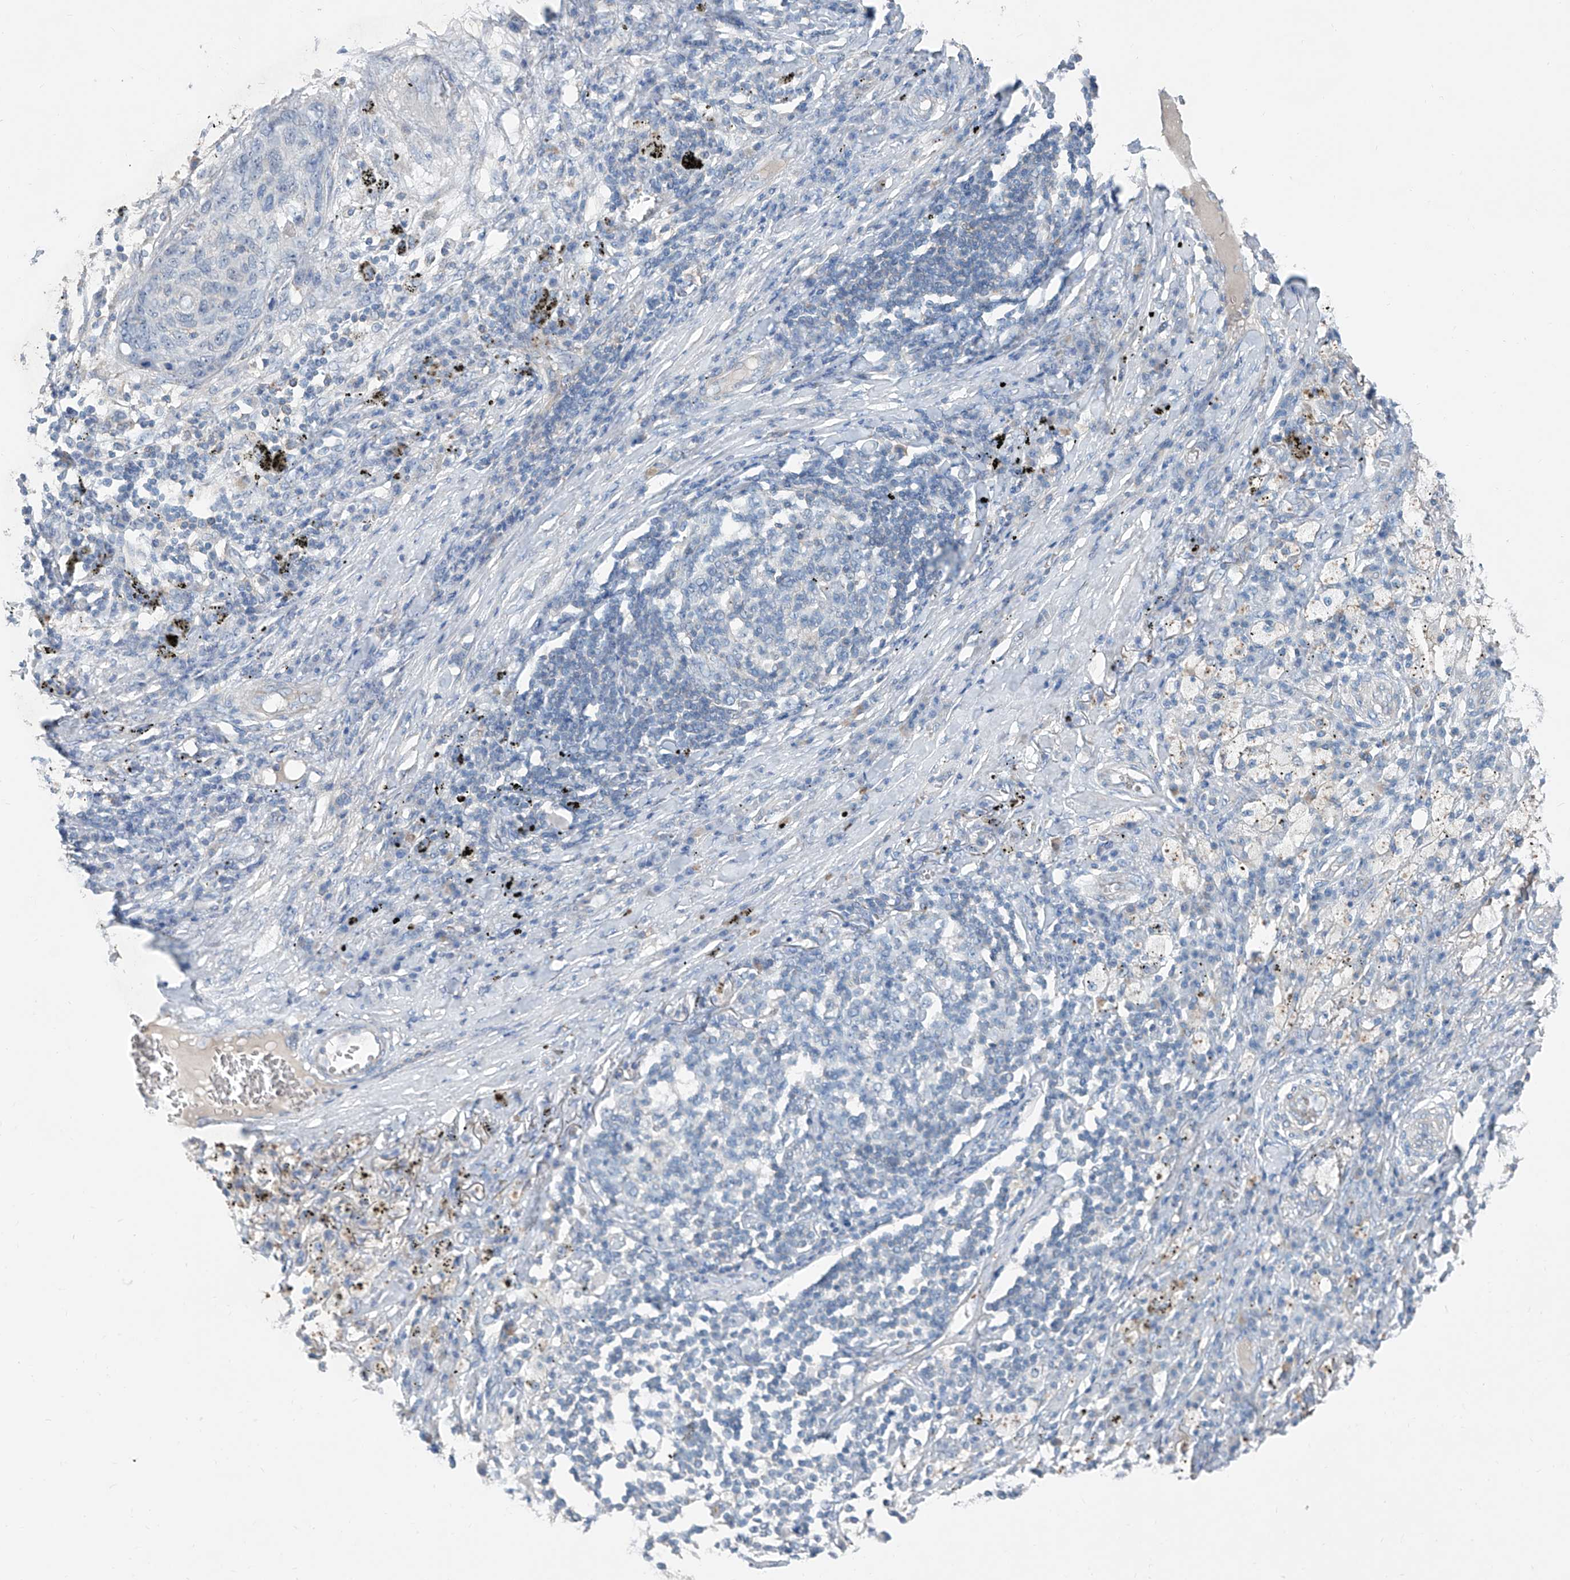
{"staining": {"intensity": "negative", "quantity": "none", "location": "none"}, "tissue": "lung cancer", "cell_type": "Tumor cells", "image_type": "cancer", "snomed": [{"axis": "morphology", "description": "Squamous cell carcinoma, NOS"}, {"axis": "topography", "description": "Lung"}], "caption": "Immunohistochemistry of lung squamous cell carcinoma exhibits no expression in tumor cells.", "gene": "ANKRD34A", "patient": {"sex": "female", "age": 63}}